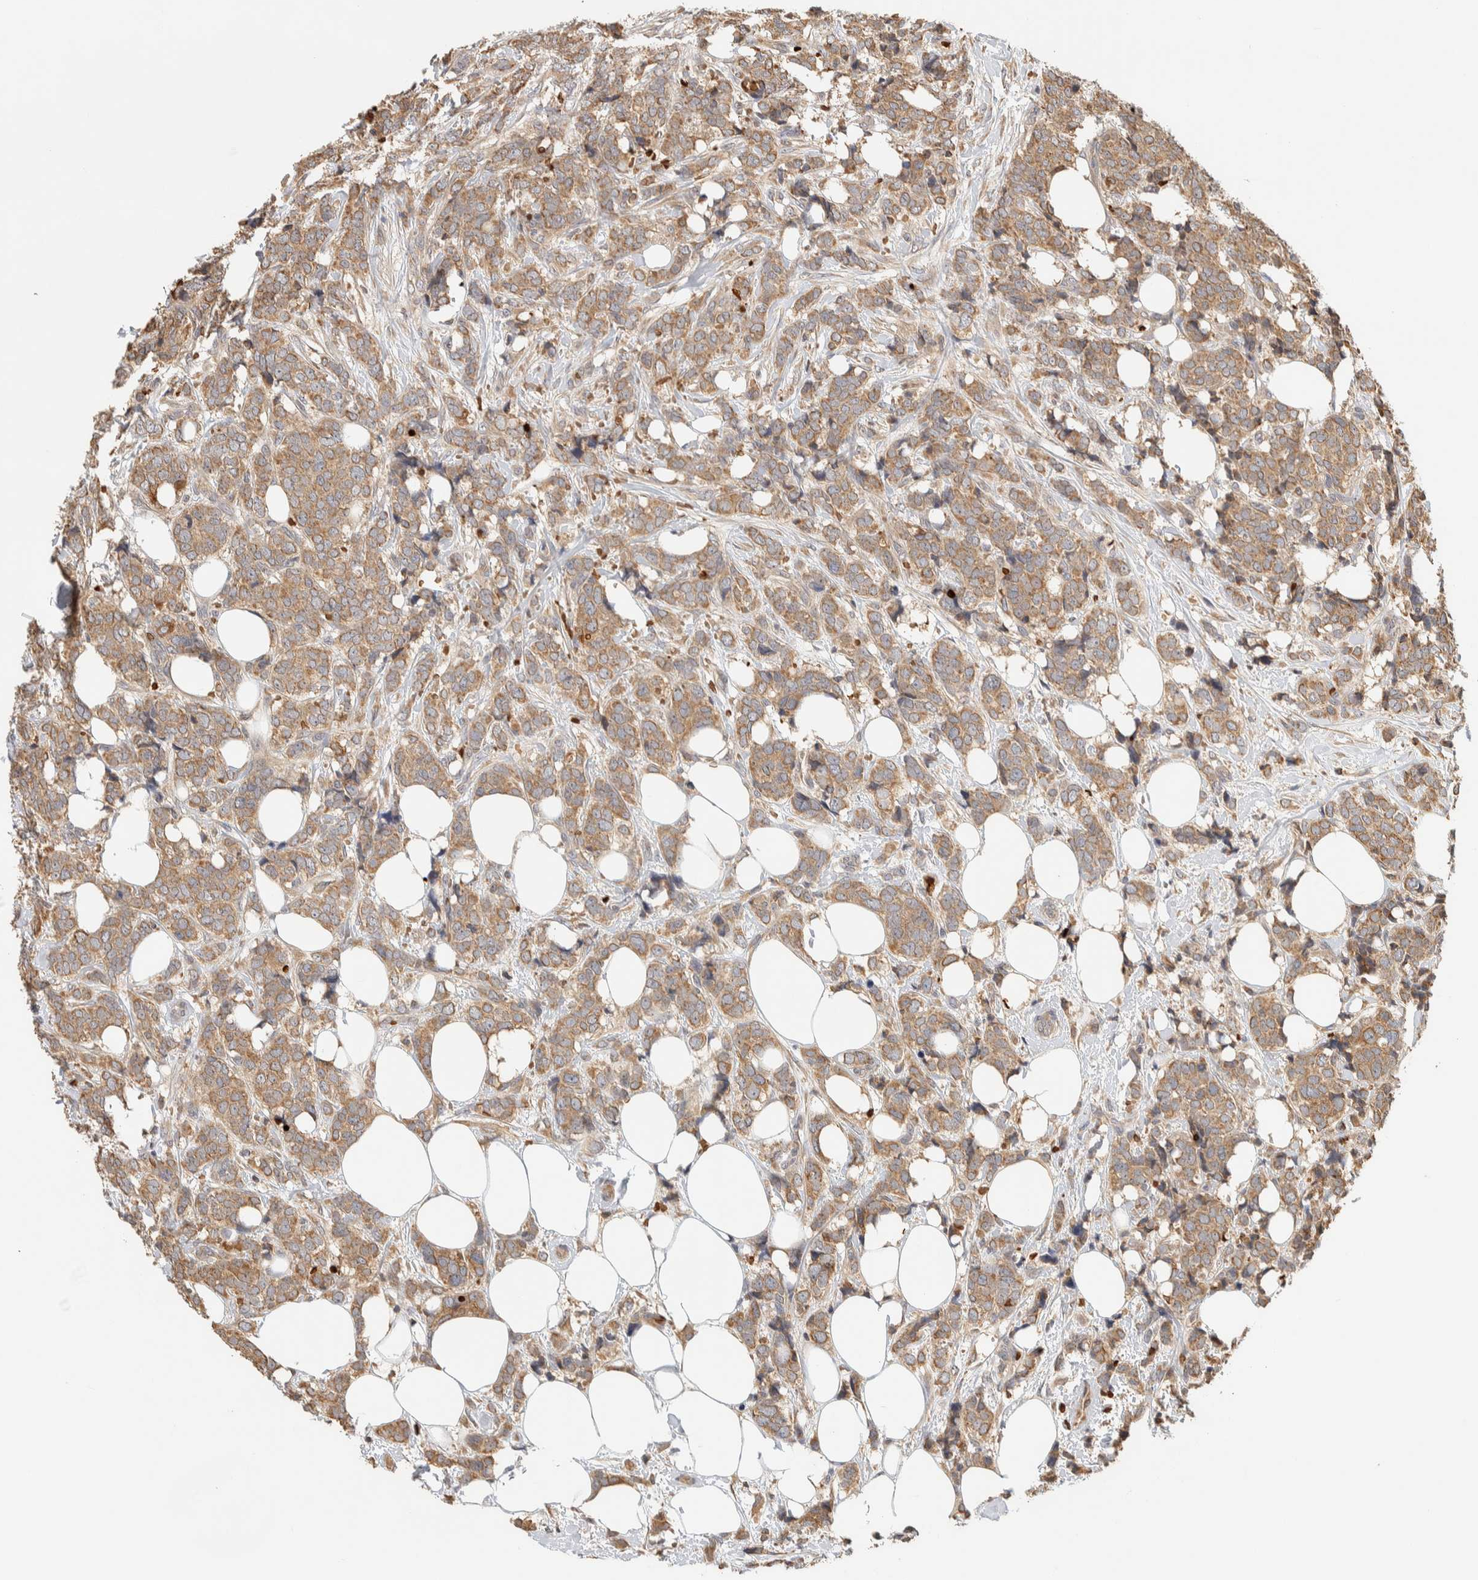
{"staining": {"intensity": "moderate", "quantity": ">75%", "location": "cytoplasmic/membranous"}, "tissue": "breast cancer", "cell_type": "Tumor cells", "image_type": "cancer", "snomed": [{"axis": "morphology", "description": "Lobular carcinoma"}, {"axis": "topography", "description": "Skin"}, {"axis": "topography", "description": "Breast"}], "caption": "Human breast cancer stained with a brown dye reveals moderate cytoplasmic/membranous positive positivity in about >75% of tumor cells.", "gene": "TTI2", "patient": {"sex": "female", "age": 46}}